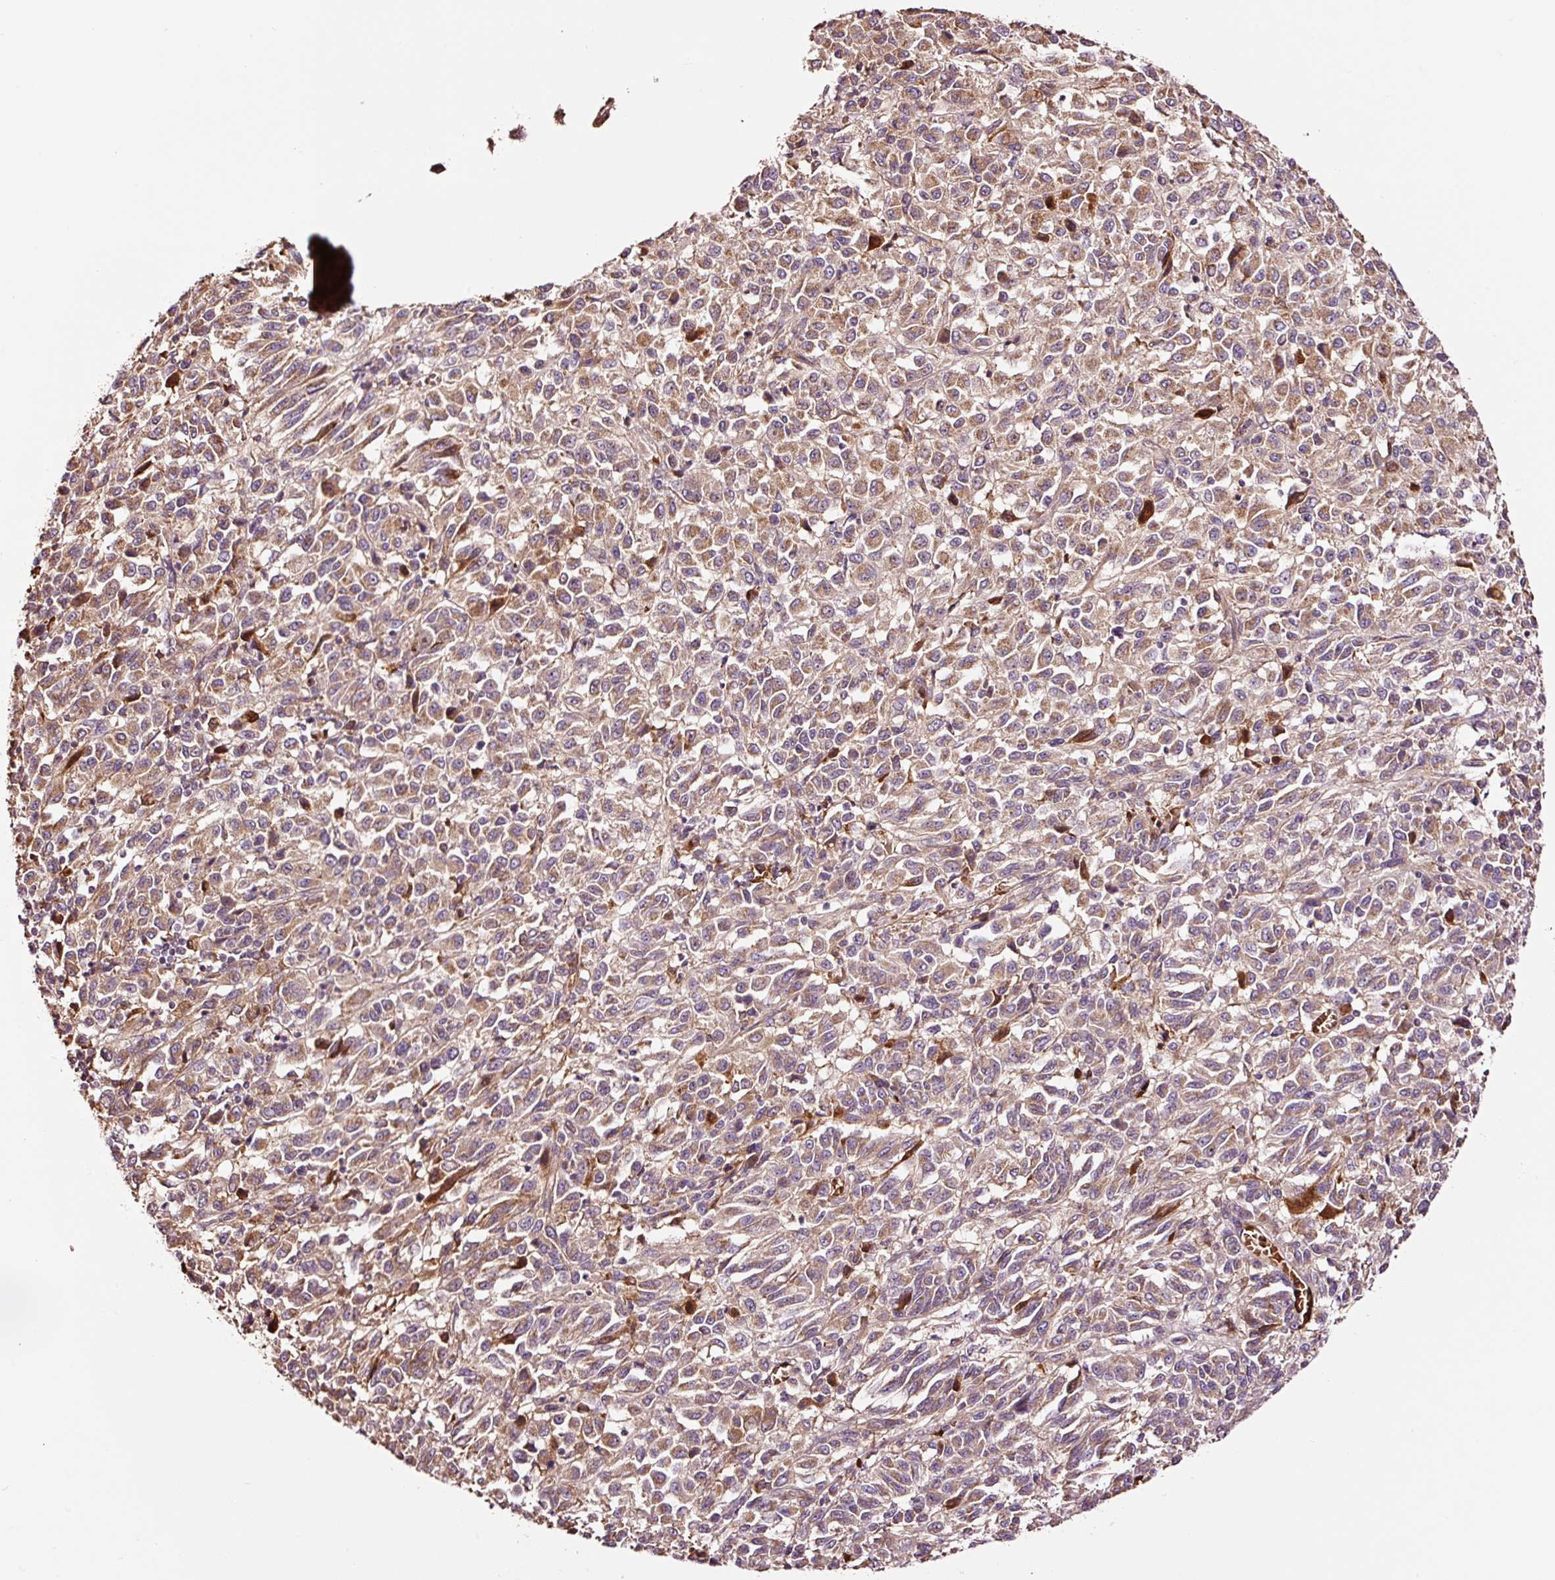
{"staining": {"intensity": "moderate", "quantity": ">75%", "location": "cytoplasmic/membranous"}, "tissue": "melanoma", "cell_type": "Tumor cells", "image_type": "cancer", "snomed": [{"axis": "morphology", "description": "Malignant melanoma, Metastatic site"}, {"axis": "topography", "description": "Lung"}], "caption": "Approximately >75% of tumor cells in melanoma demonstrate moderate cytoplasmic/membranous protein expression as visualized by brown immunohistochemical staining.", "gene": "PGLYRP2", "patient": {"sex": "male", "age": 64}}